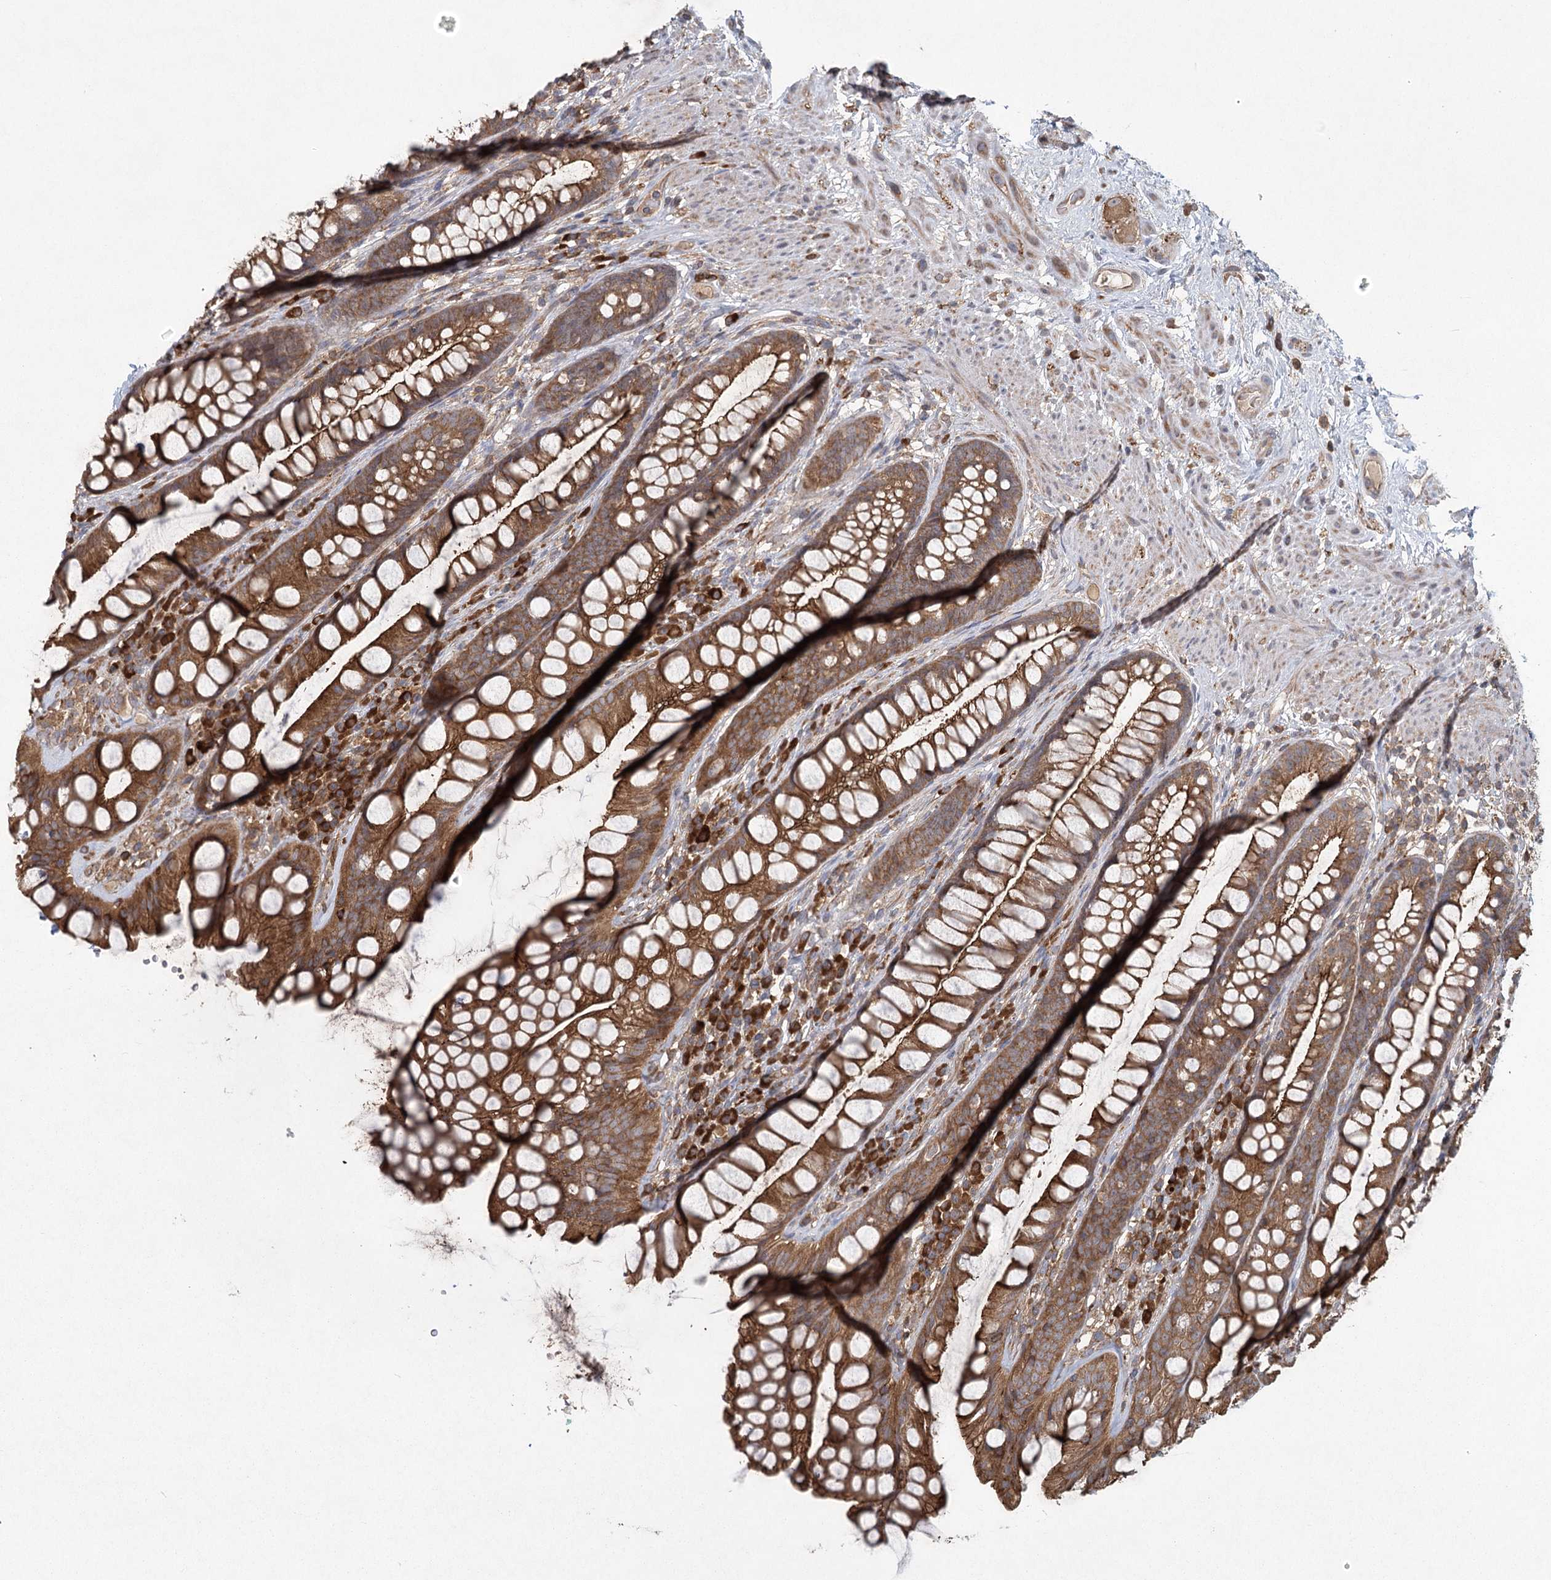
{"staining": {"intensity": "moderate", "quantity": ">75%", "location": "cytoplasmic/membranous"}, "tissue": "rectum", "cell_type": "Glandular cells", "image_type": "normal", "snomed": [{"axis": "morphology", "description": "Normal tissue, NOS"}, {"axis": "topography", "description": "Rectum"}], "caption": "This micrograph exhibits immunohistochemistry staining of unremarkable human rectum, with medium moderate cytoplasmic/membranous positivity in about >75% of glandular cells.", "gene": "PLEKHA7", "patient": {"sex": "male", "age": 74}}